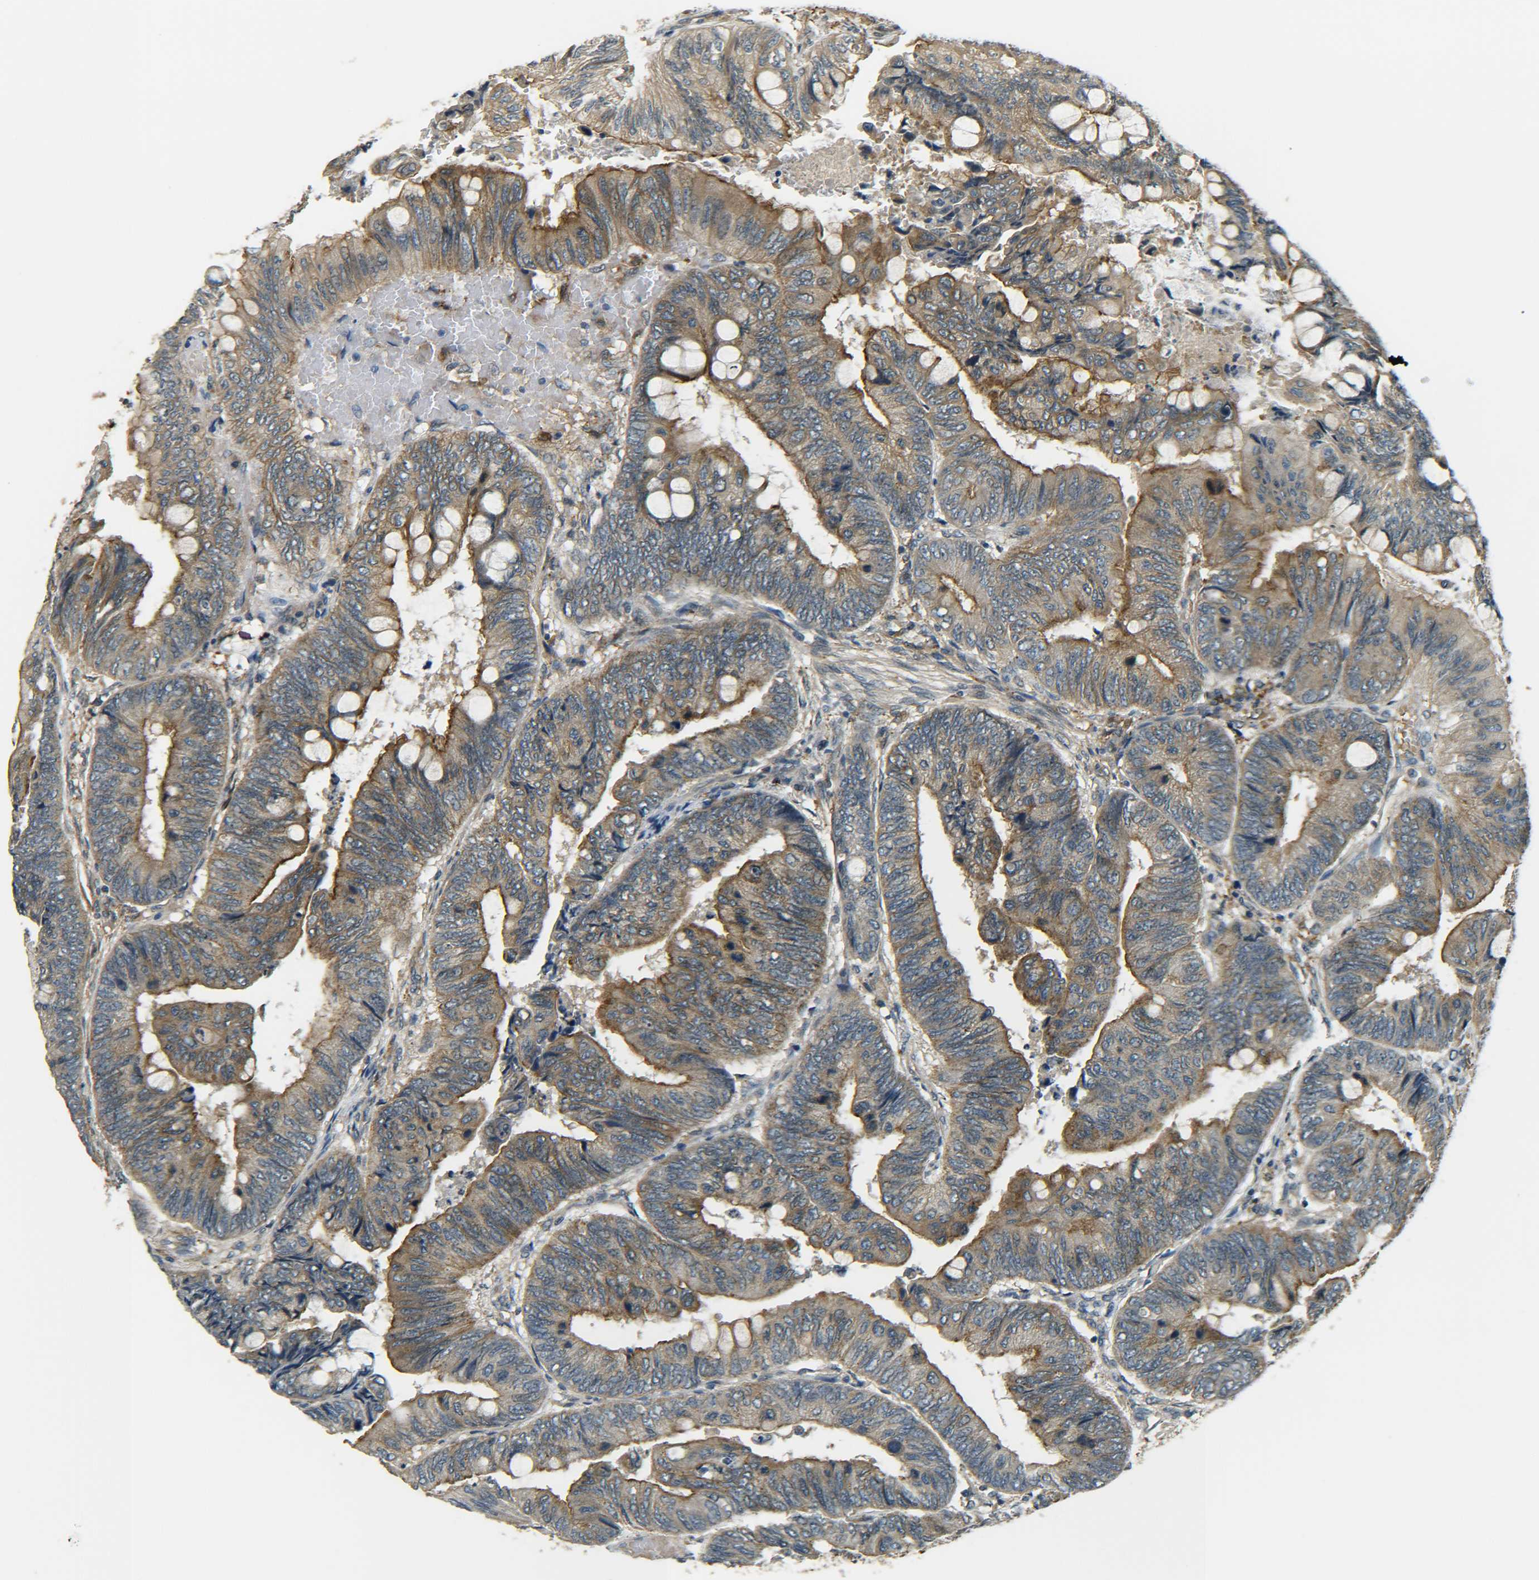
{"staining": {"intensity": "moderate", "quantity": ">75%", "location": "cytoplasmic/membranous"}, "tissue": "colorectal cancer", "cell_type": "Tumor cells", "image_type": "cancer", "snomed": [{"axis": "morphology", "description": "Normal tissue, NOS"}, {"axis": "morphology", "description": "Adenocarcinoma, NOS"}, {"axis": "topography", "description": "Rectum"}, {"axis": "topography", "description": "Peripheral nerve tissue"}], "caption": "Brown immunohistochemical staining in colorectal adenocarcinoma displays moderate cytoplasmic/membranous positivity in about >75% of tumor cells. The staining was performed using DAB (3,3'-diaminobenzidine), with brown indicating positive protein expression. Nuclei are stained blue with hematoxylin.", "gene": "DAB2", "patient": {"sex": "male", "age": 92}}